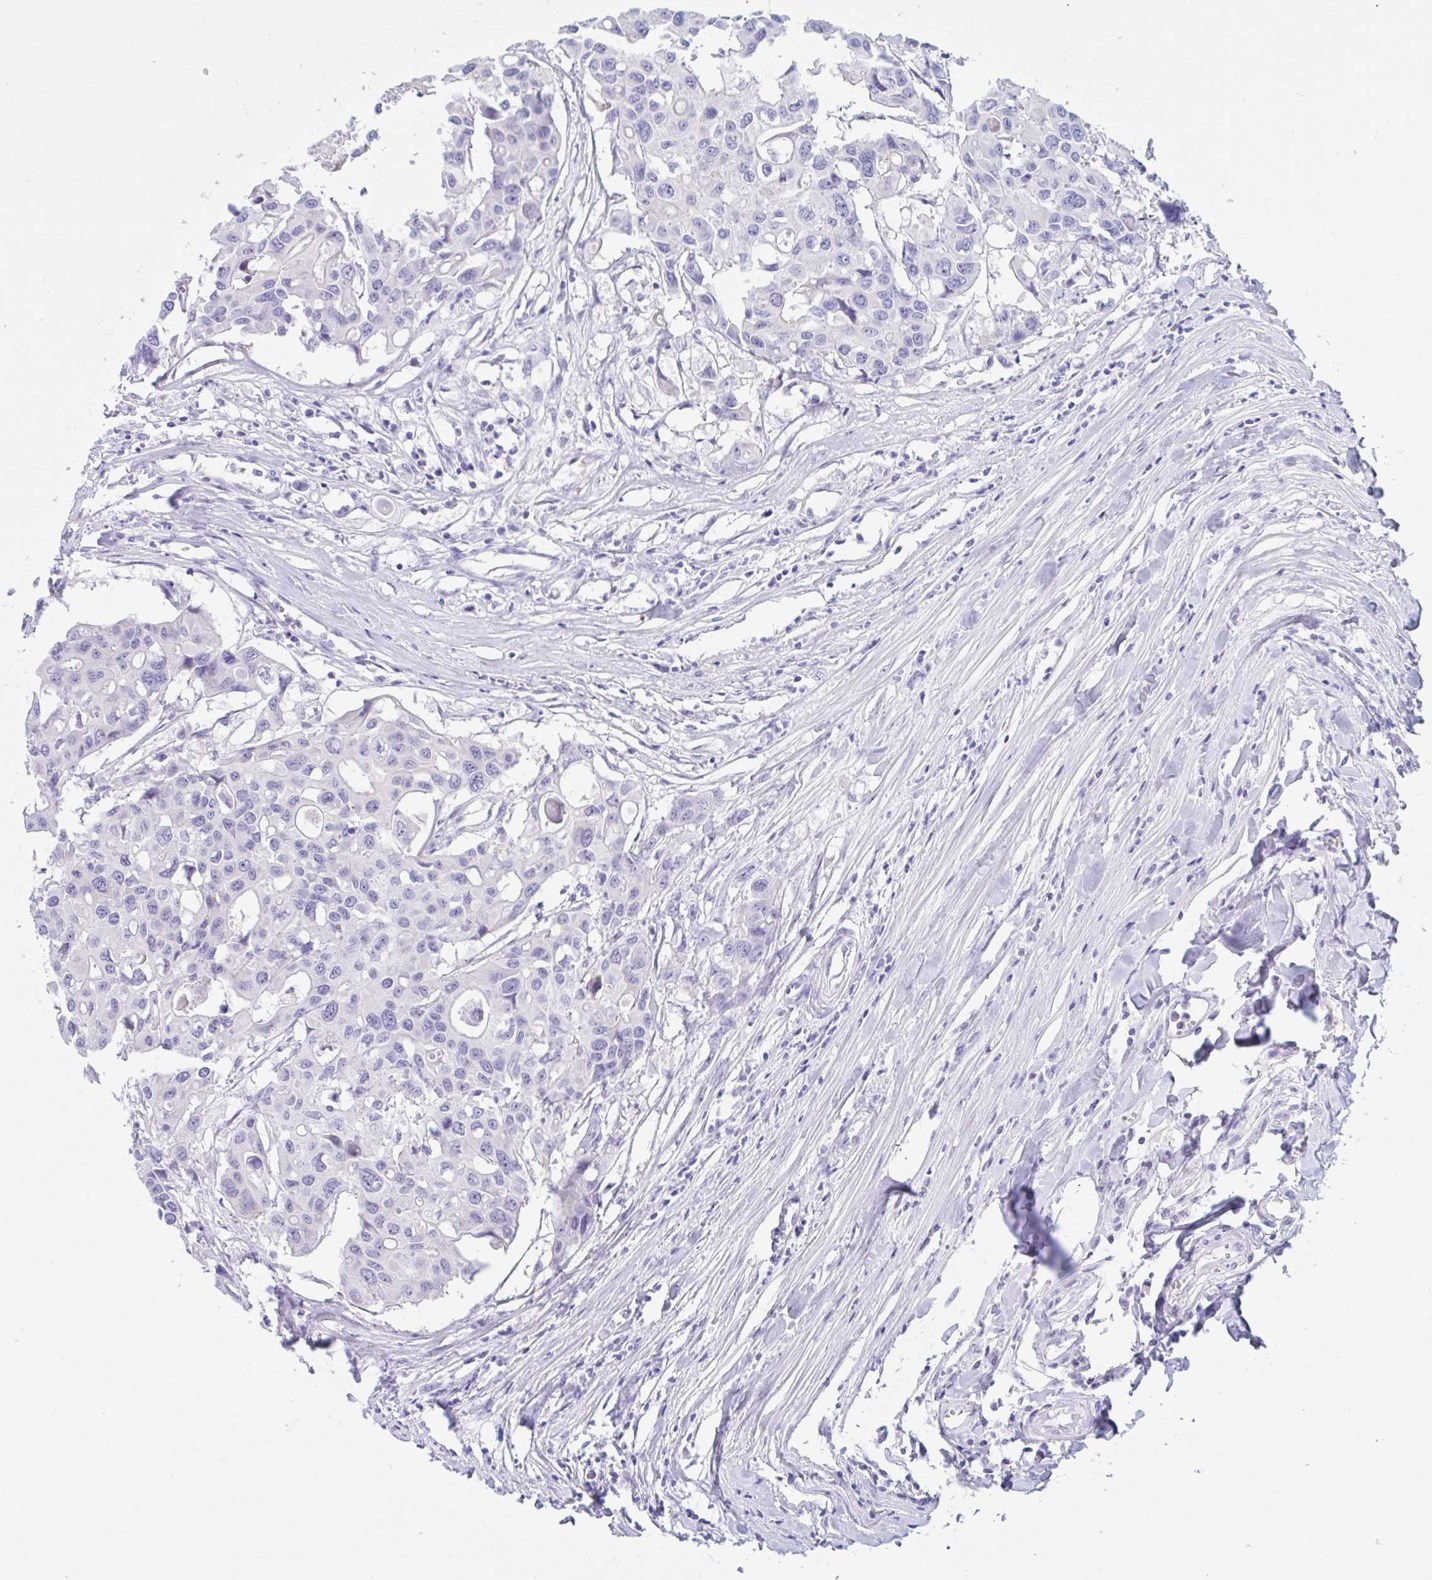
{"staining": {"intensity": "negative", "quantity": "none", "location": "none"}, "tissue": "colorectal cancer", "cell_type": "Tumor cells", "image_type": "cancer", "snomed": [{"axis": "morphology", "description": "Adenocarcinoma, NOS"}, {"axis": "topography", "description": "Colon"}], "caption": "Image shows no protein staining in tumor cells of colorectal cancer (adenocarcinoma) tissue. (DAB (3,3'-diaminobenzidine) immunohistochemistry, high magnification).", "gene": "OR6N2", "patient": {"sex": "male", "age": 77}}